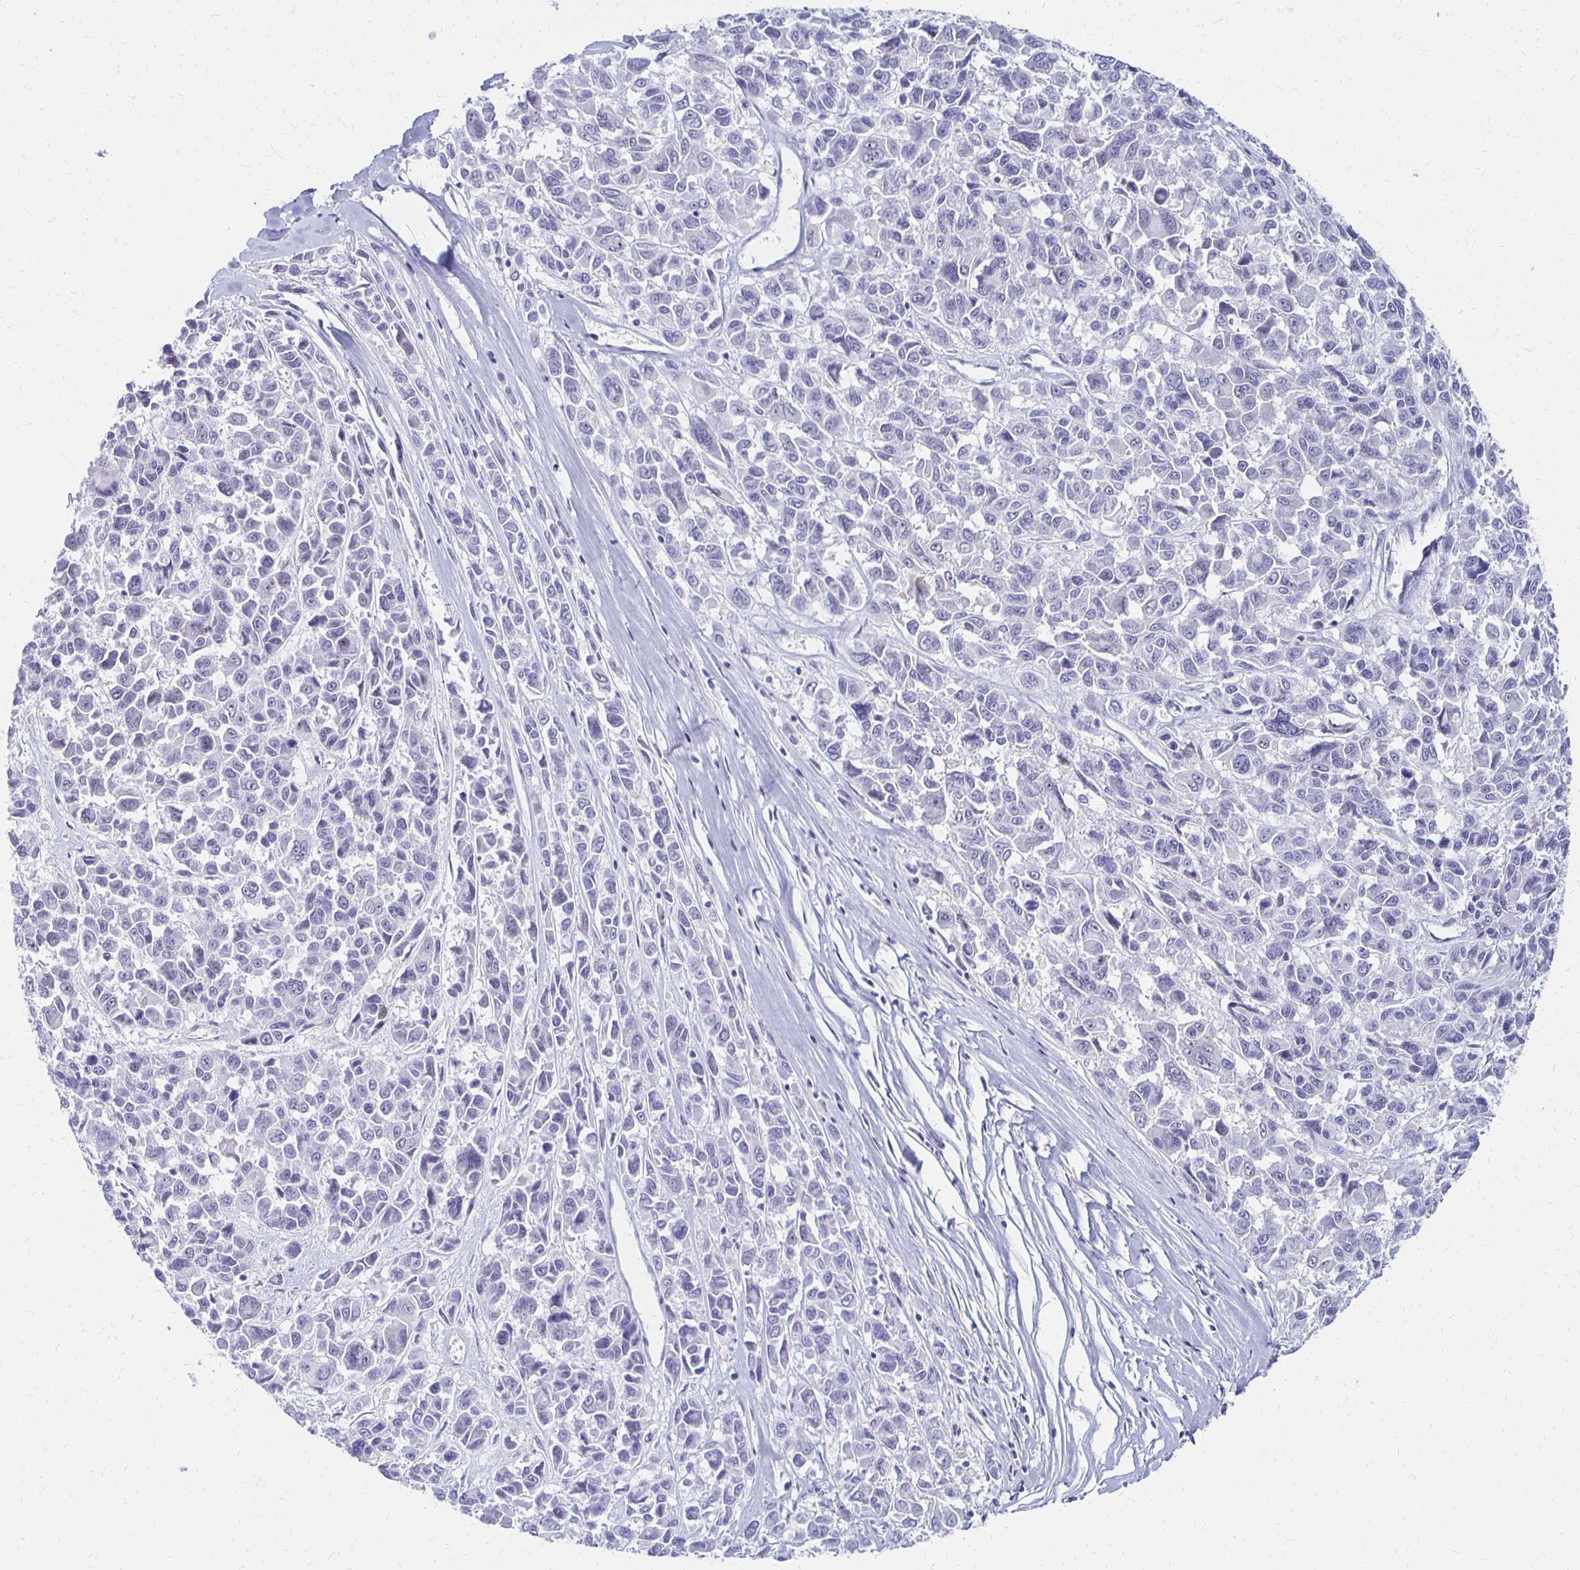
{"staining": {"intensity": "negative", "quantity": "none", "location": "none"}, "tissue": "melanoma", "cell_type": "Tumor cells", "image_type": "cancer", "snomed": [{"axis": "morphology", "description": "Malignant melanoma, NOS"}, {"axis": "topography", "description": "Skin"}], "caption": "A high-resolution micrograph shows IHC staining of melanoma, which demonstrates no significant expression in tumor cells.", "gene": "SYT2", "patient": {"sex": "female", "age": 66}}